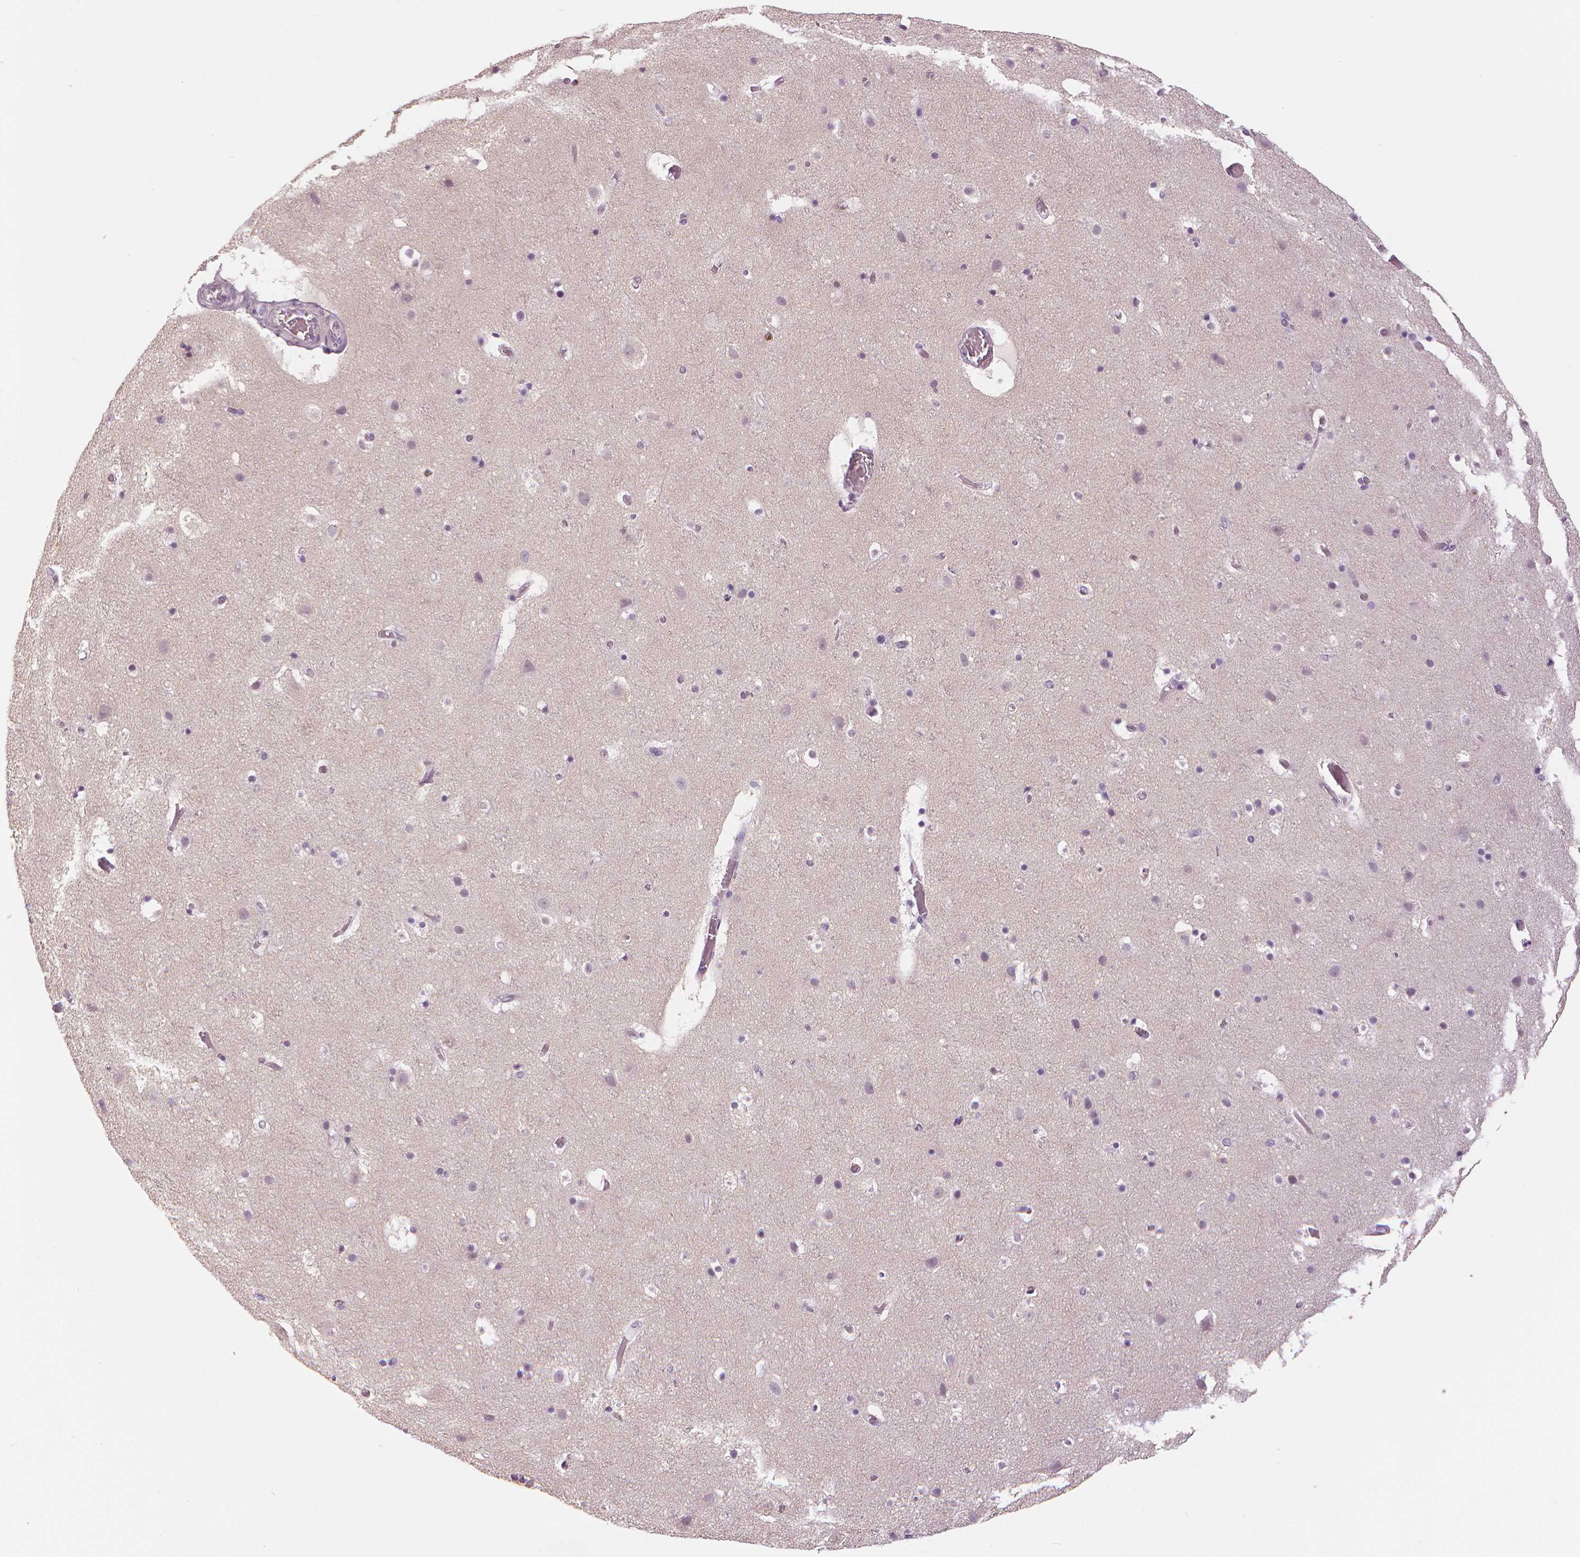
{"staining": {"intensity": "negative", "quantity": "none", "location": "none"}, "tissue": "cerebral cortex", "cell_type": "Endothelial cells", "image_type": "normal", "snomed": [{"axis": "morphology", "description": "Normal tissue, NOS"}, {"axis": "topography", "description": "Cerebral cortex"}], "caption": "High magnification brightfield microscopy of unremarkable cerebral cortex stained with DAB (brown) and counterstained with hematoxylin (blue): endothelial cells show no significant positivity.", "gene": "MKI67", "patient": {"sex": "female", "age": 42}}